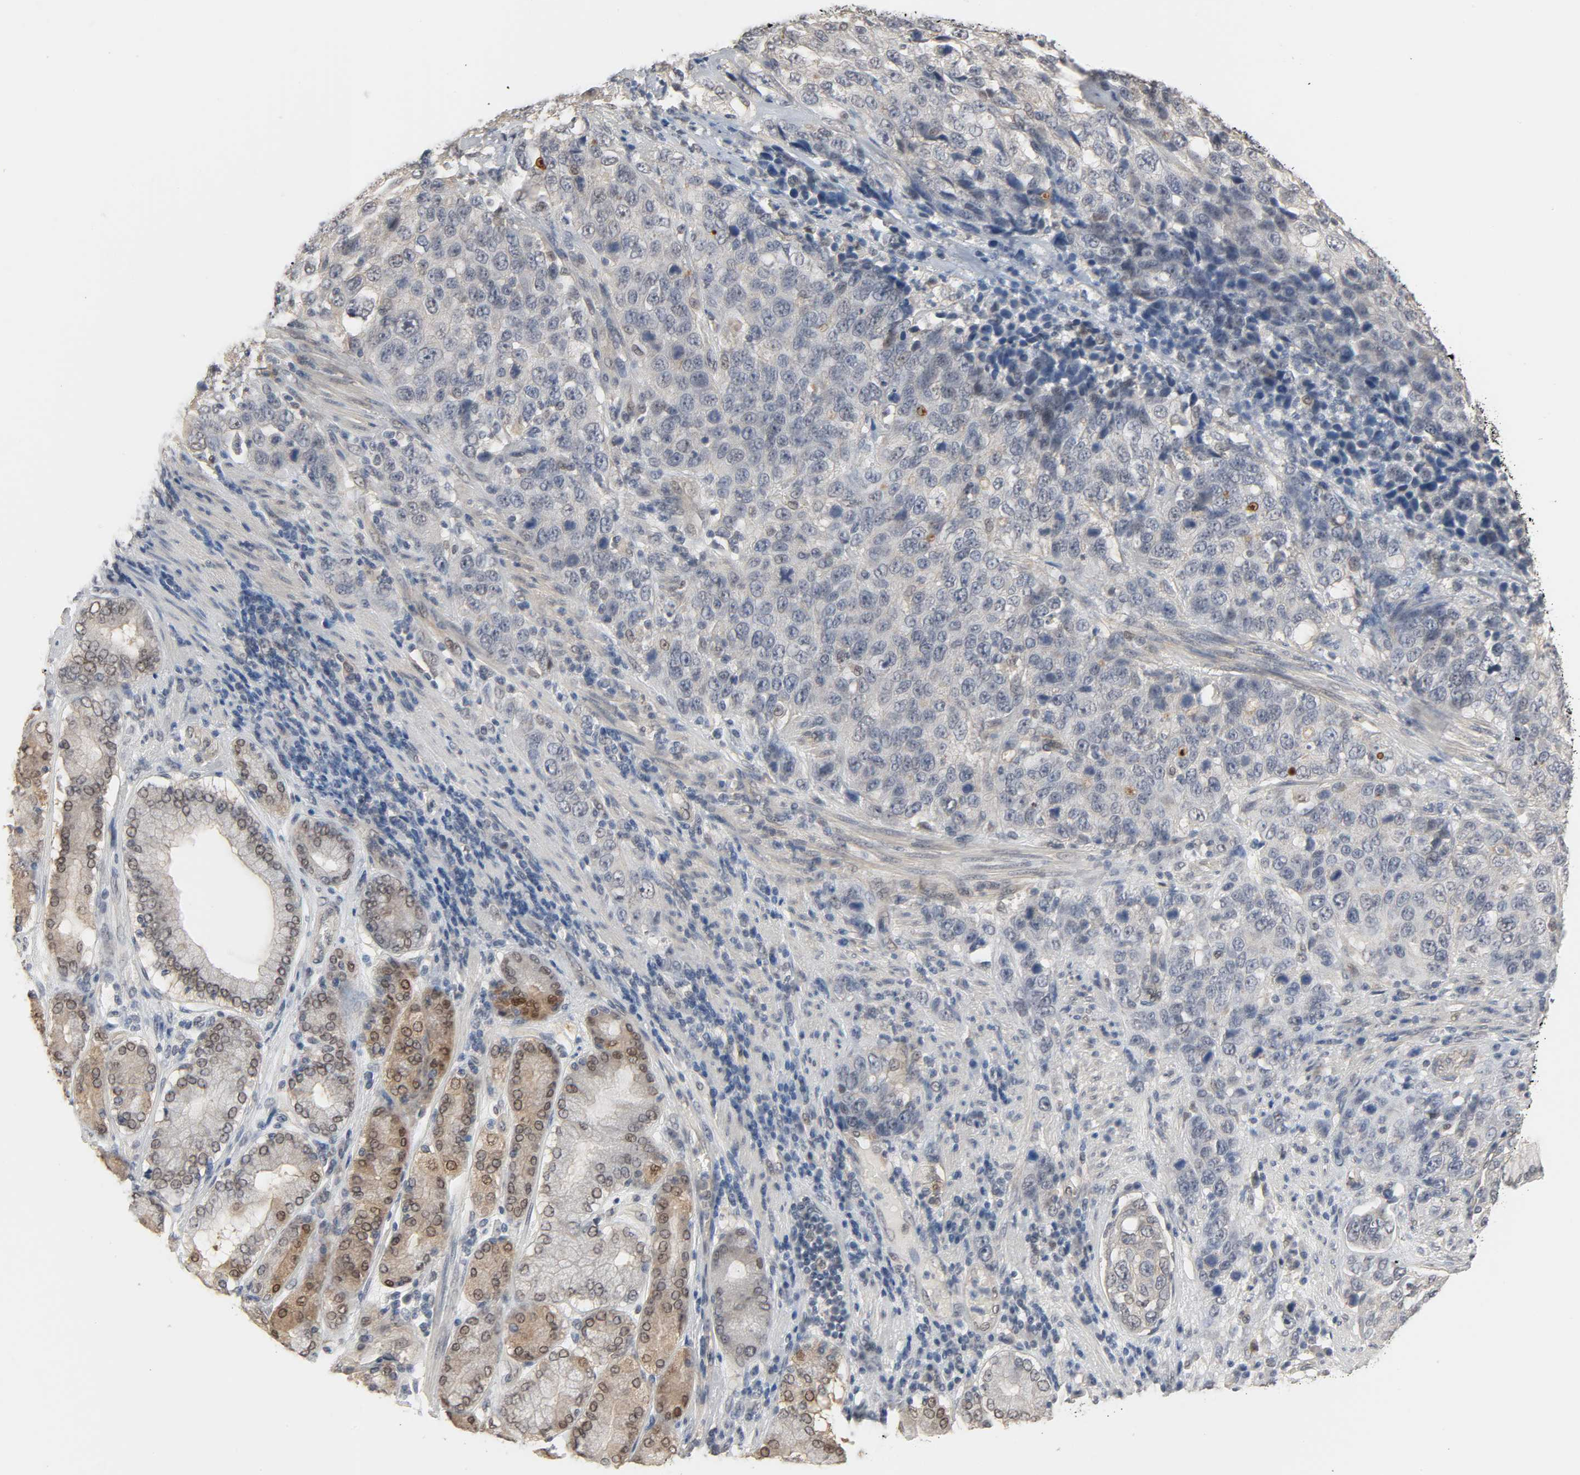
{"staining": {"intensity": "weak", "quantity": "<25%", "location": "cytoplasmic/membranous"}, "tissue": "stomach cancer", "cell_type": "Tumor cells", "image_type": "cancer", "snomed": [{"axis": "morphology", "description": "Normal tissue, NOS"}, {"axis": "morphology", "description": "Adenocarcinoma, NOS"}, {"axis": "topography", "description": "Stomach"}], "caption": "Immunohistochemical staining of stomach cancer shows no significant positivity in tumor cells. (DAB immunohistochemistry with hematoxylin counter stain).", "gene": "ACSS2", "patient": {"sex": "male", "age": 48}}